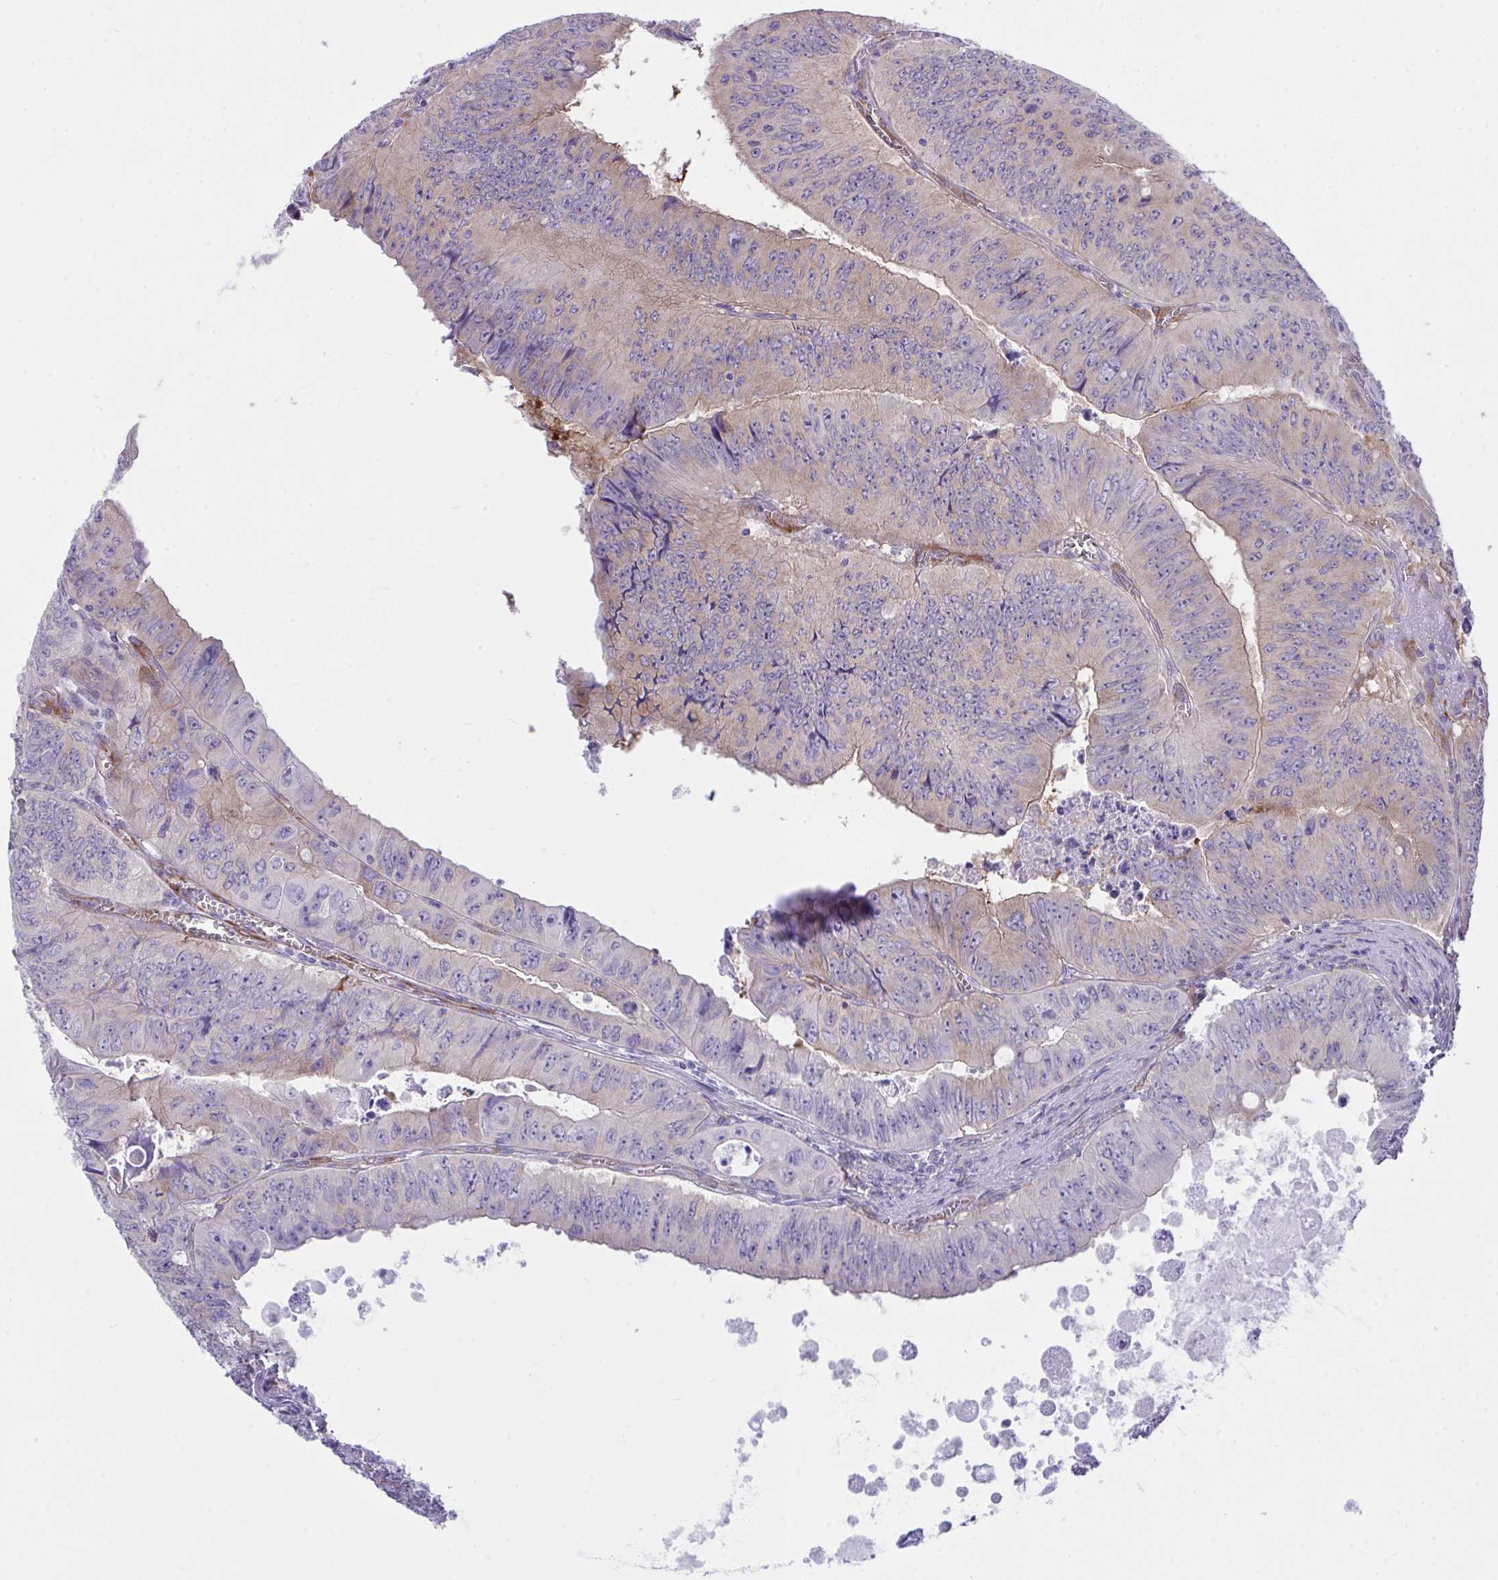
{"staining": {"intensity": "weak", "quantity": "<25%", "location": "cytoplasmic/membranous"}, "tissue": "colorectal cancer", "cell_type": "Tumor cells", "image_type": "cancer", "snomed": [{"axis": "morphology", "description": "Adenocarcinoma, NOS"}, {"axis": "topography", "description": "Colon"}], "caption": "Adenocarcinoma (colorectal) was stained to show a protein in brown. There is no significant positivity in tumor cells.", "gene": "GAB1", "patient": {"sex": "female", "age": 84}}